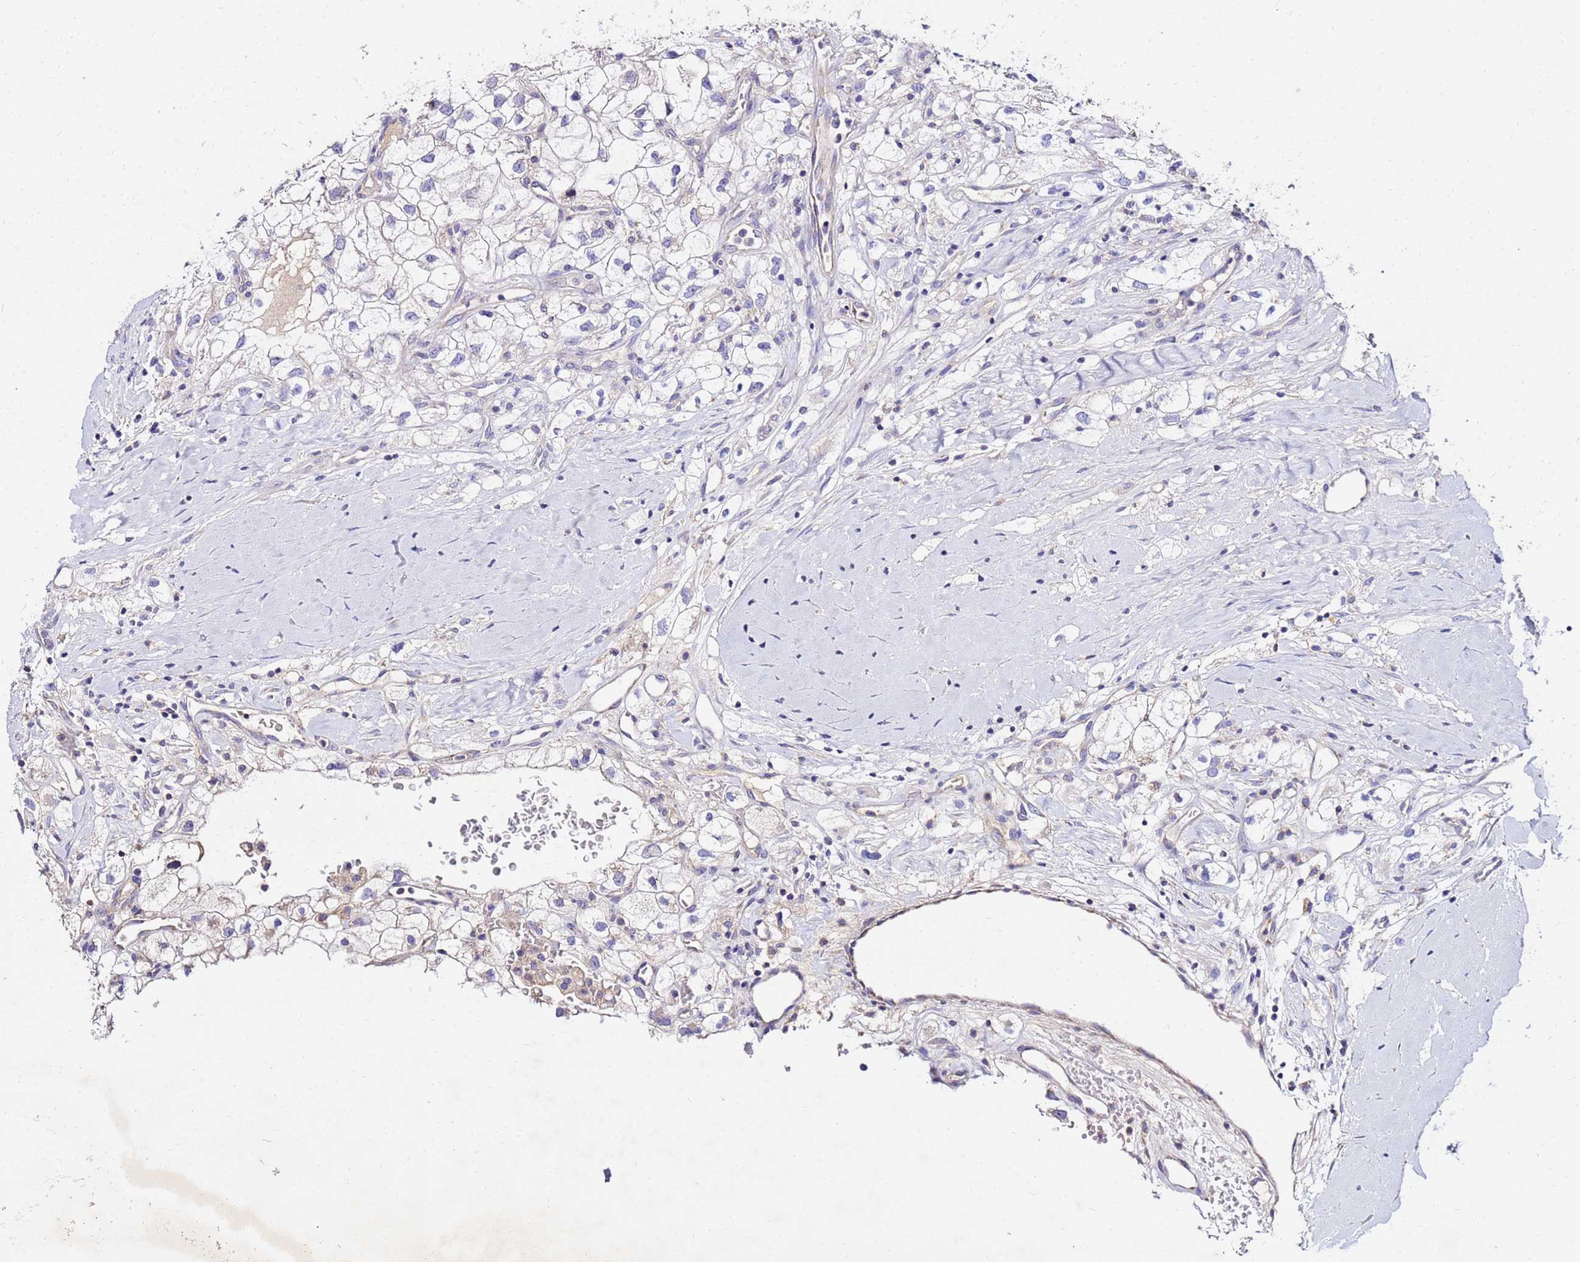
{"staining": {"intensity": "negative", "quantity": "none", "location": "none"}, "tissue": "renal cancer", "cell_type": "Tumor cells", "image_type": "cancer", "snomed": [{"axis": "morphology", "description": "Adenocarcinoma, NOS"}, {"axis": "topography", "description": "Kidney"}], "caption": "Photomicrograph shows no protein staining in tumor cells of renal cancer tissue.", "gene": "COX14", "patient": {"sex": "male", "age": 59}}